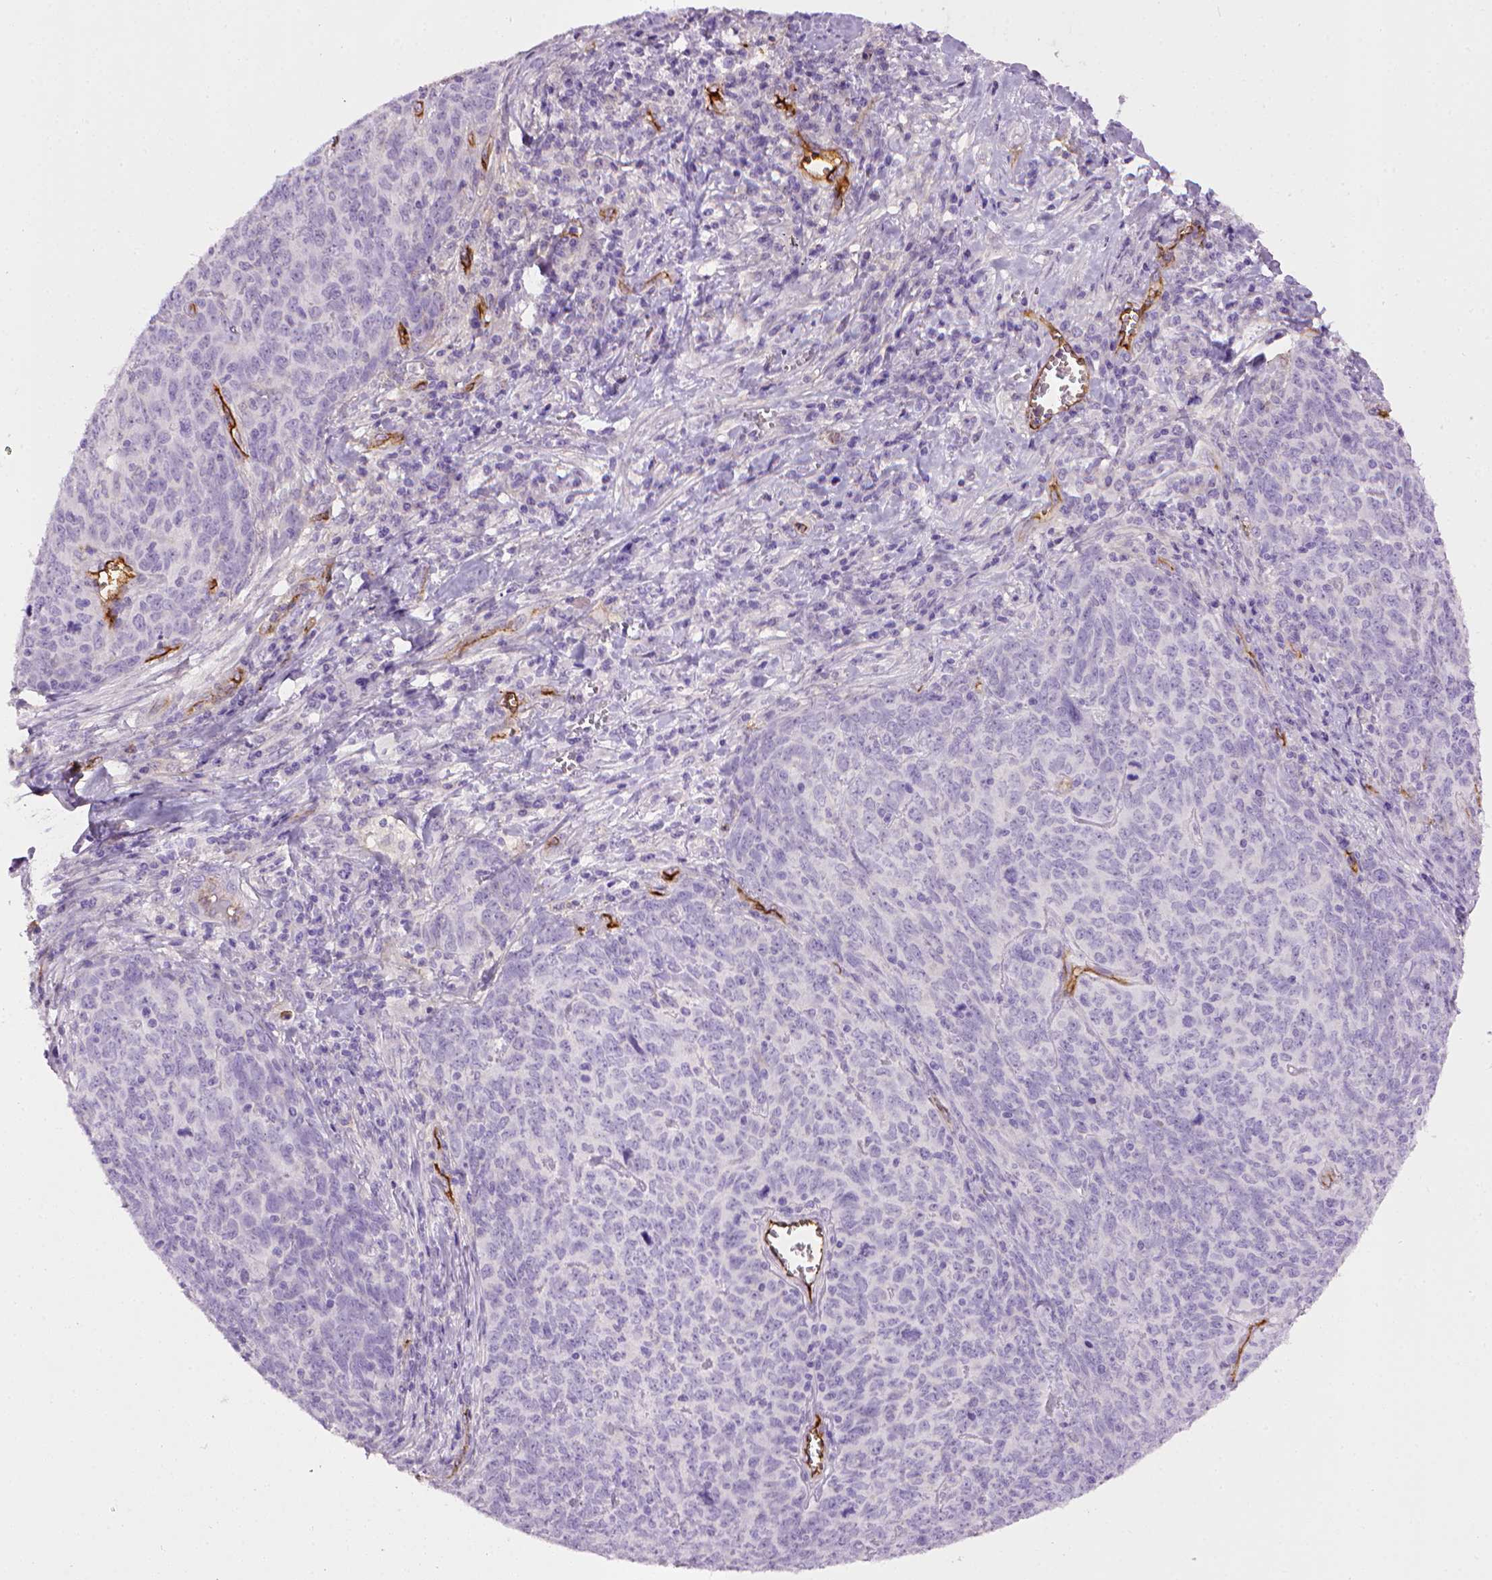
{"staining": {"intensity": "negative", "quantity": "none", "location": "none"}, "tissue": "skin cancer", "cell_type": "Tumor cells", "image_type": "cancer", "snomed": [{"axis": "morphology", "description": "Squamous cell carcinoma, NOS"}, {"axis": "topography", "description": "Skin"}, {"axis": "topography", "description": "Anal"}], "caption": "Immunohistochemistry (IHC) micrograph of neoplastic tissue: human squamous cell carcinoma (skin) stained with DAB (3,3'-diaminobenzidine) exhibits no significant protein staining in tumor cells.", "gene": "ENG", "patient": {"sex": "female", "age": 51}}